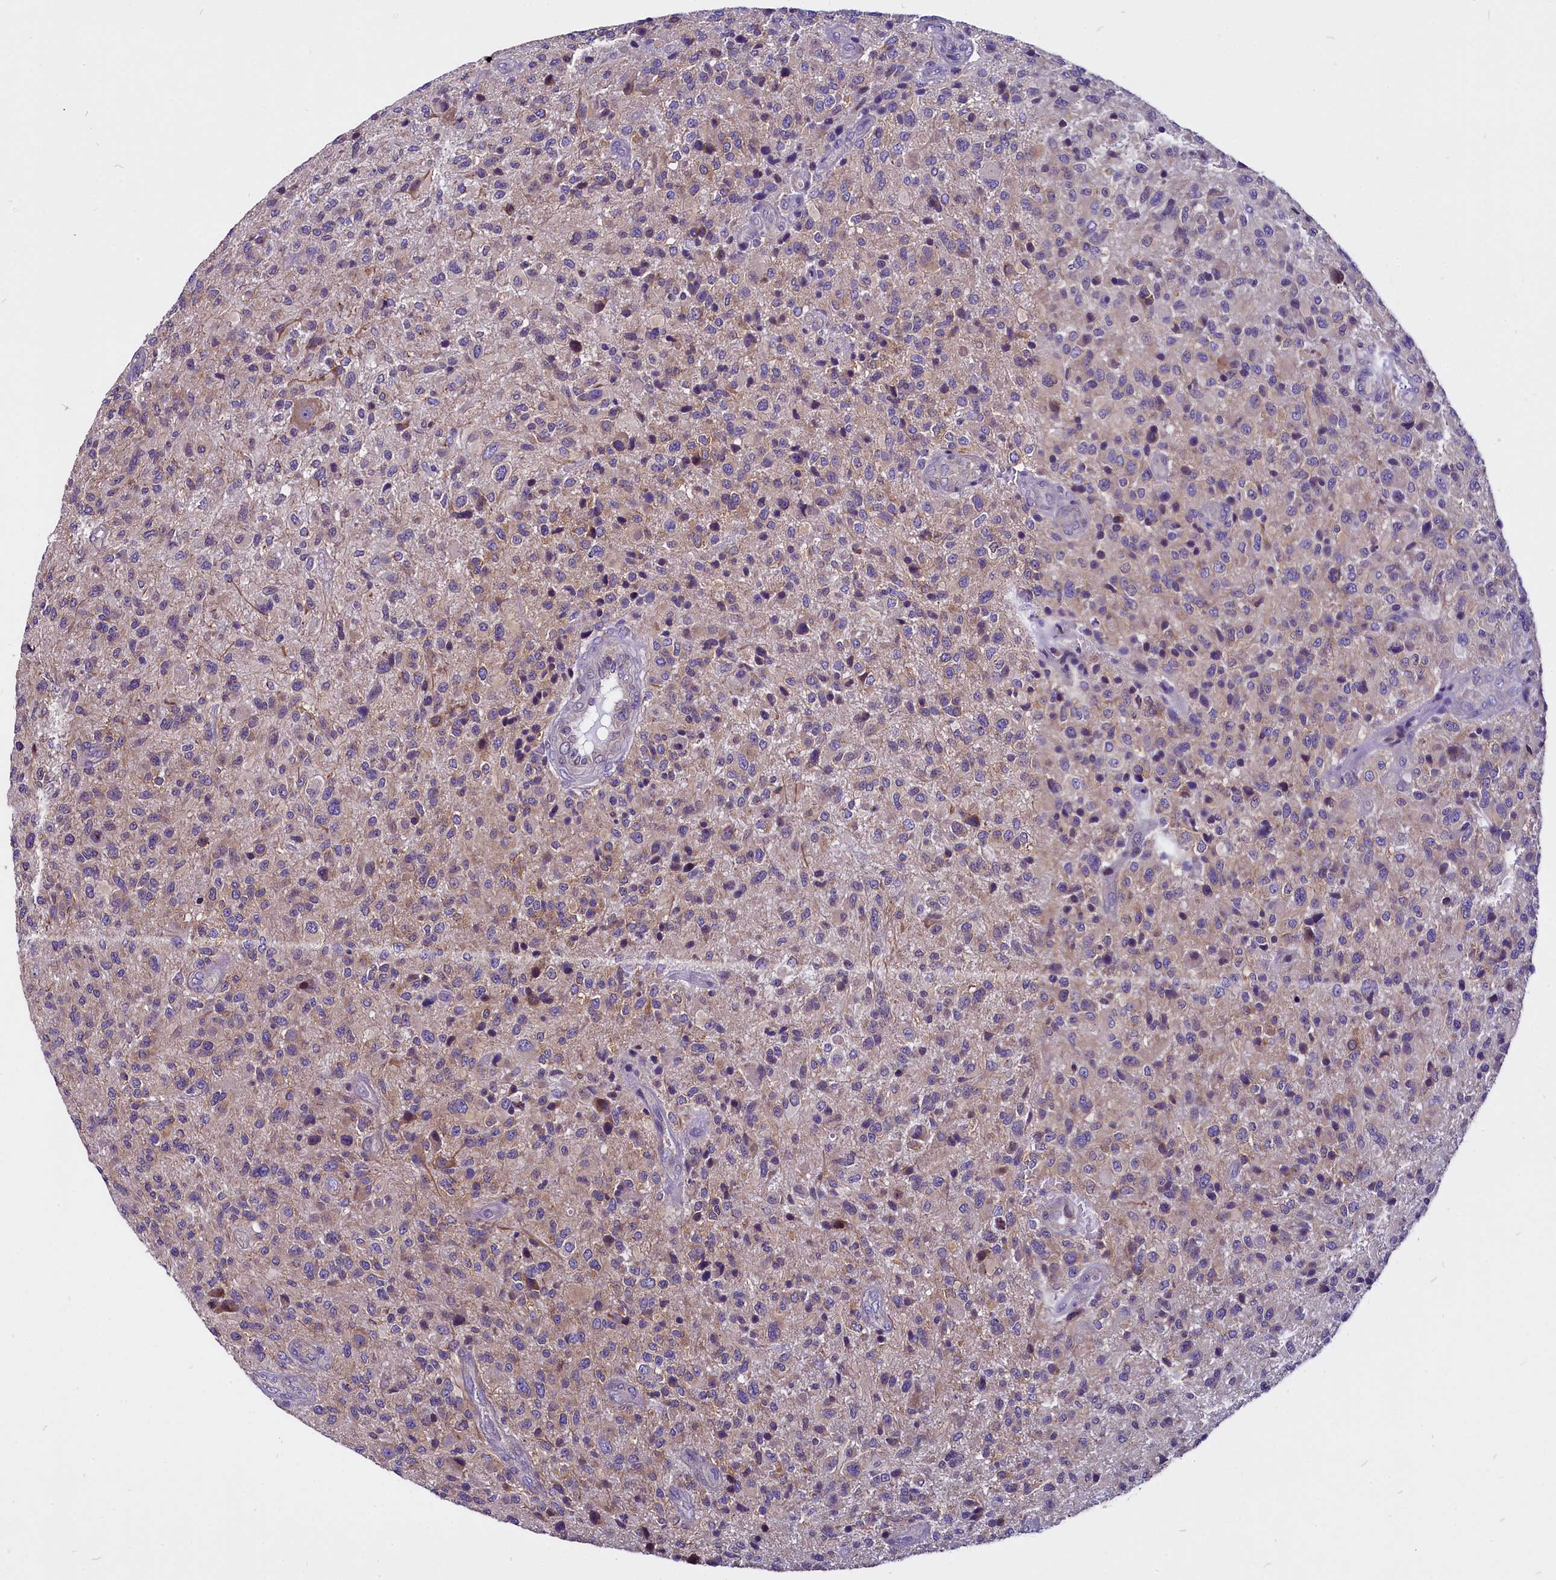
{"staining": {"intensity": "weak", "quantity": "<25%", "location": "cytoplasmic/membranous"}, "tissue": "glioma", "cell_type": "Tumor cells", "image_type": "cancer", "snomed": [{"axis": "morphology", "description": "Glioma, malignant, High grade"}, {"axis": "topography", "description": "Brain"}], "caption": "DAB immunohistochemical staining of glioma reveals no significant staining in tumor cells.", "gene": "CEP170", "patient": {"sex": "male", "age": 47}}